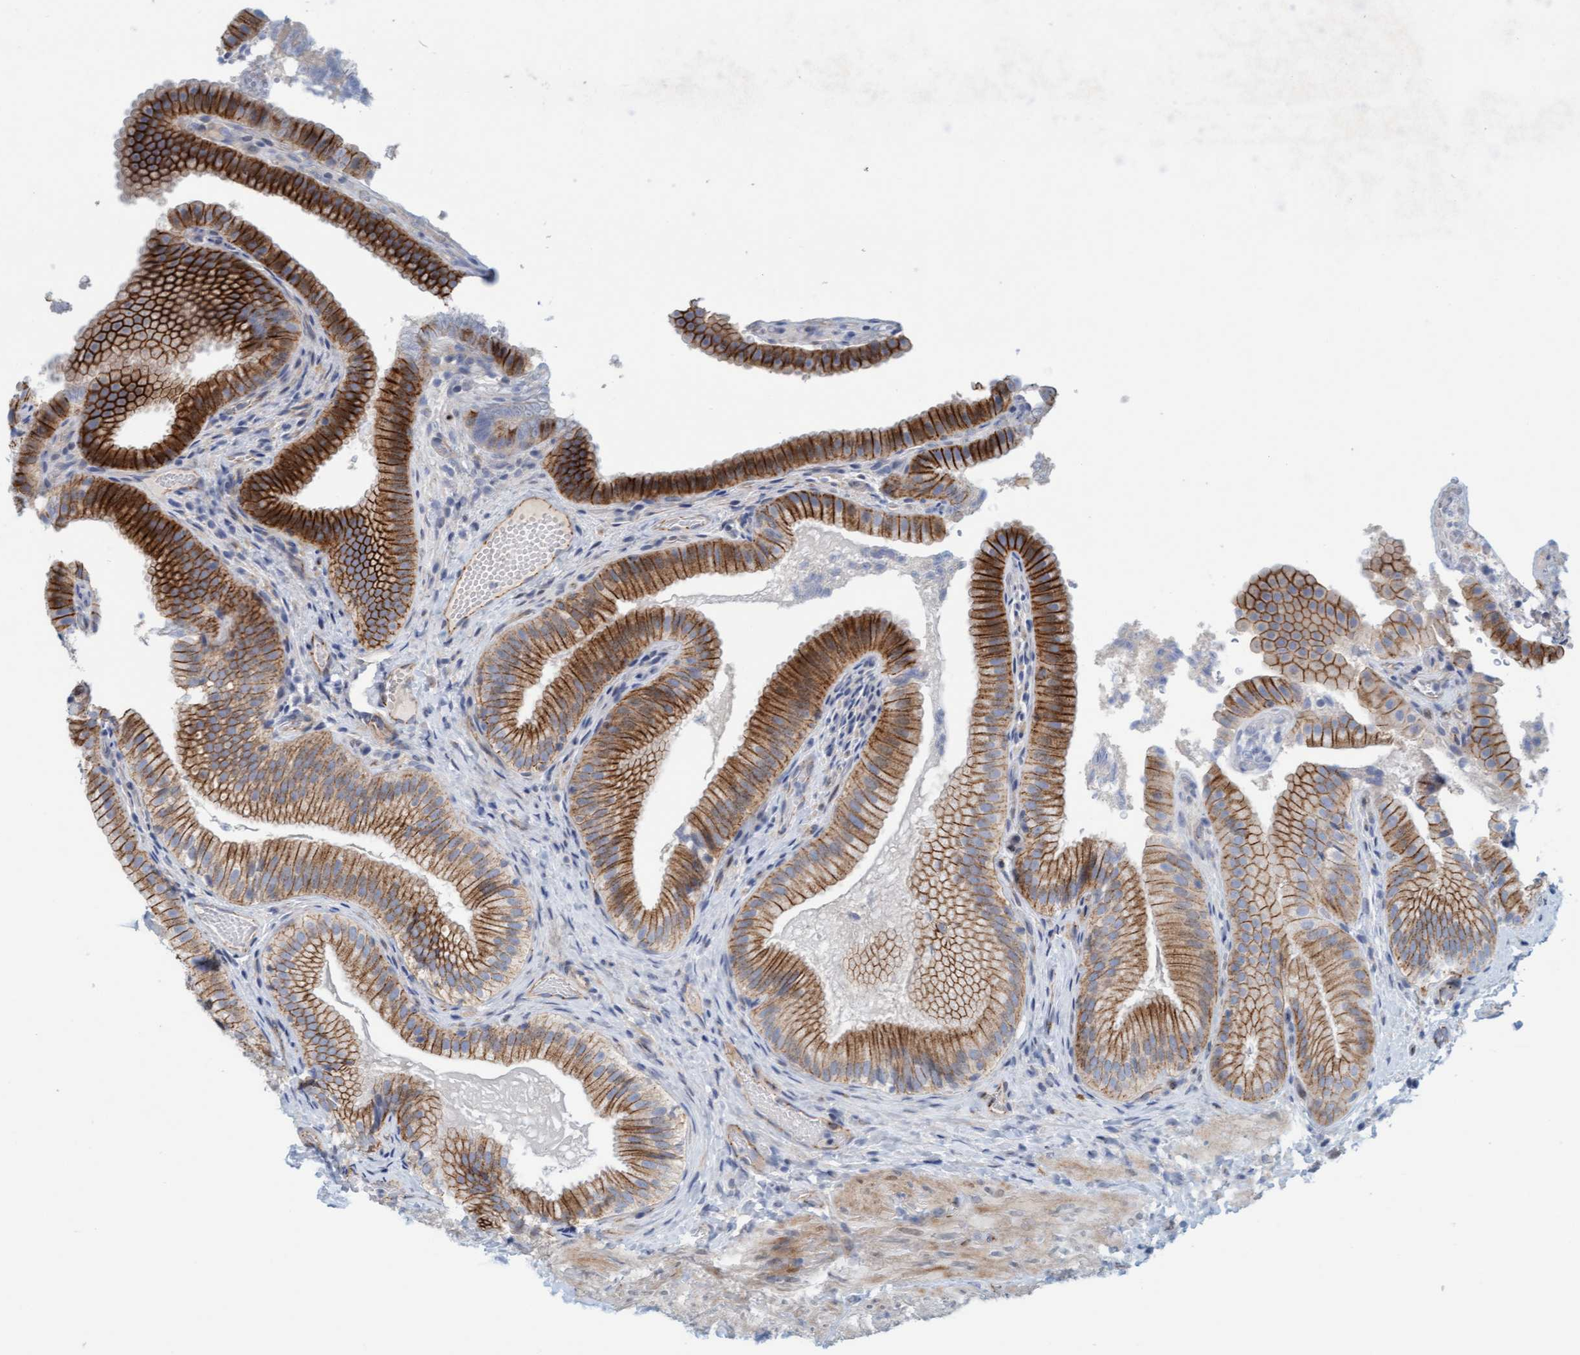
{"staining": {"intensity": "strong", "quantity": ">75%", "location": "cytoplasmic/membranous"}, "tissue": "gallbladder", "cell_type": "Glandular cells", "image_type": "normal", "snomed": [{"axis": "morphology", "description": "Normal tissue, NOS"}, {"axis": "topography", "description": "Gallbladder"}], "caption": "IHC photomicrograph of normal gallbladder: human gallbladder stained using immunohistochemistry demonstrates high levels of strong protein expression localized specifically in the cytoplasmic/membranous of glandular cells, appearing as a cytoplasmic/membranous brown color.", "gene": "KRBA2", "patient": {"sex": "female", "age": 30}}